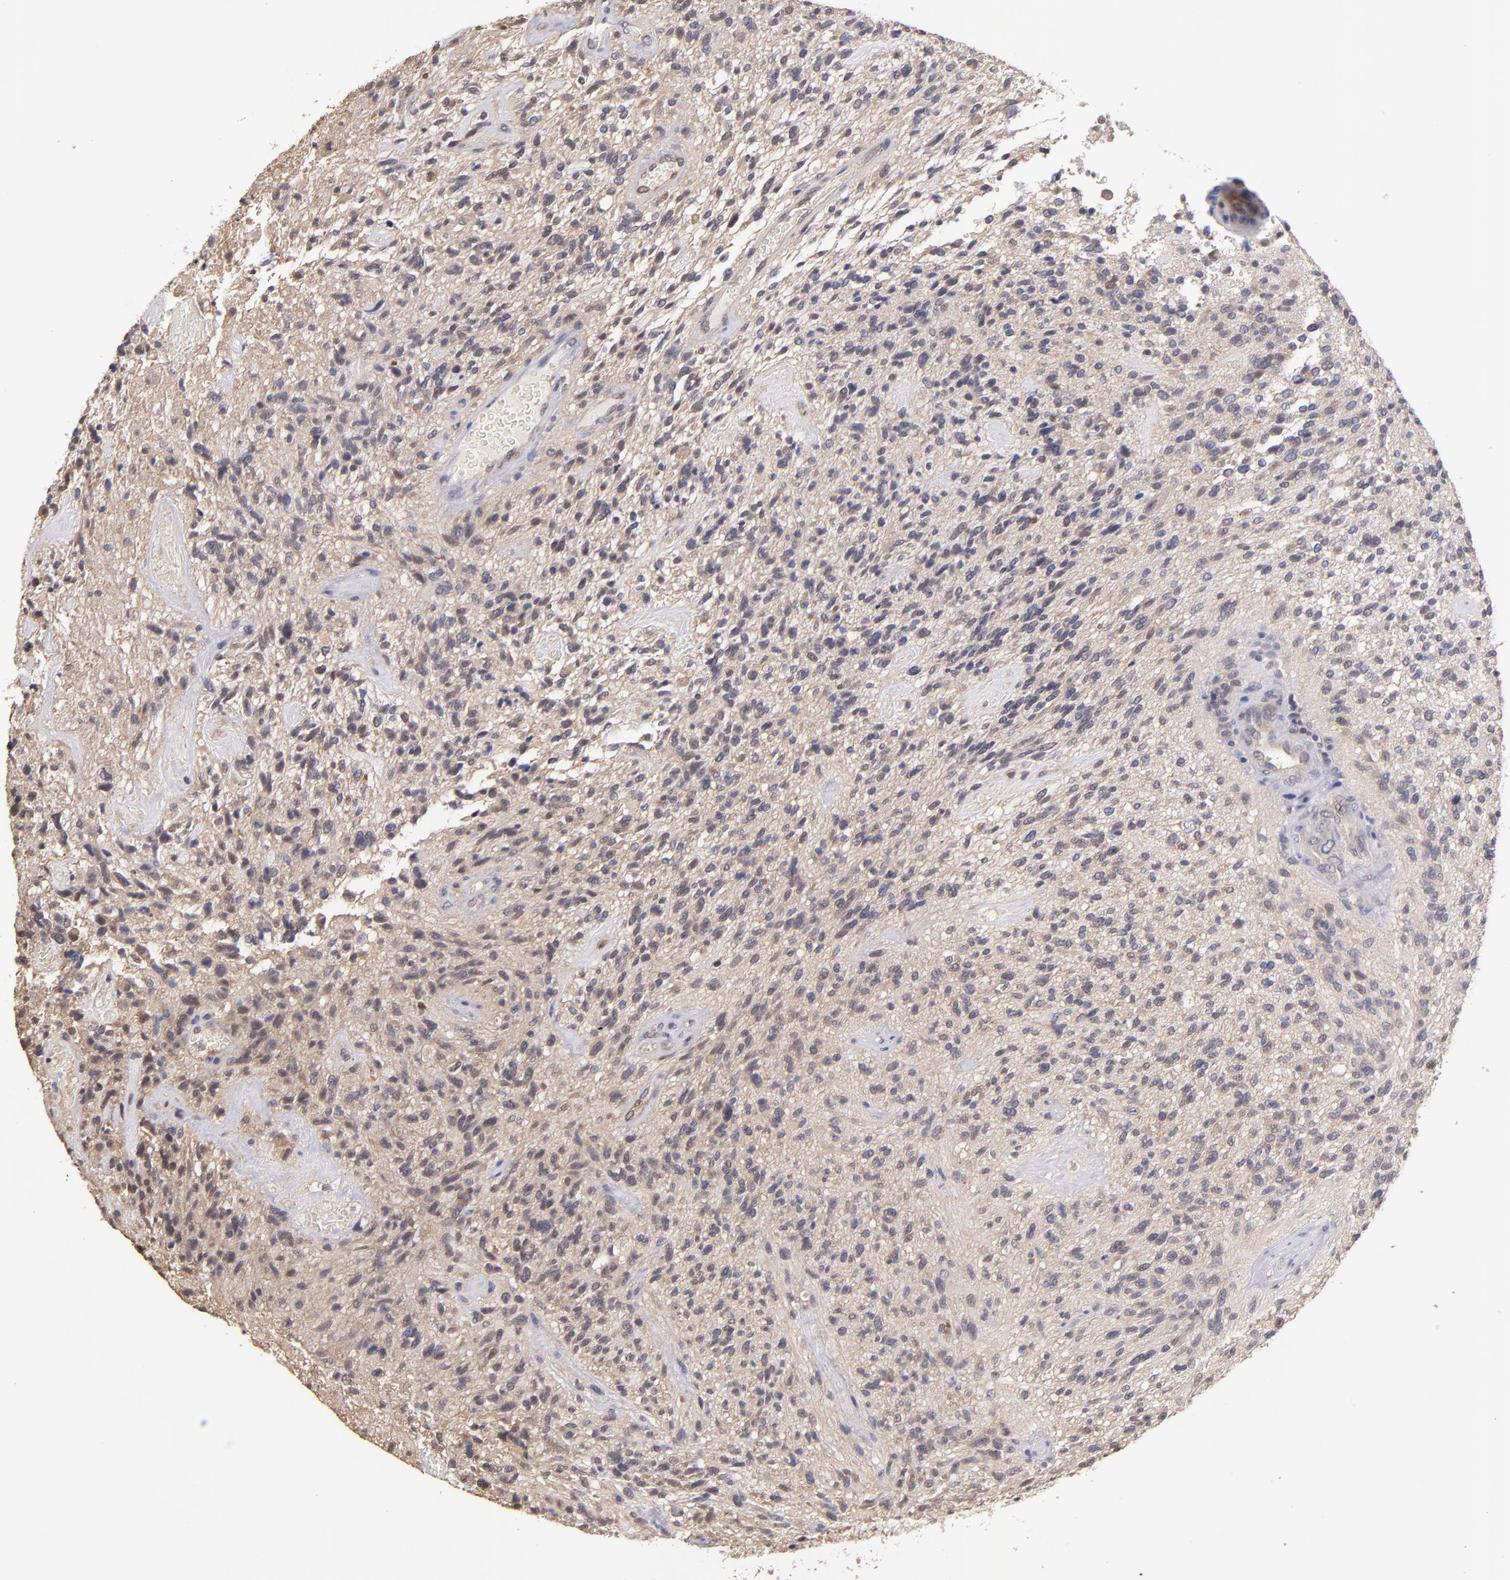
{"staining": {"intensity": "weak", "quantity": "25%-75%", "location": "cytoplasmic/membranous,nuclear"}, "tissue": "glioma", "cell_type": "Tumor cells", "image_type": "cancer", "snomed": [{"axis": "morphology", "description": "Normal tissue, NOS"}, {"axis": "morphology", "description": "Glioma, malignant, High grade"}, {"axis": "topography", "description": "Cerebral cortex"}], "caption": "Malignant glioma (high-grade) stained with a protein marker displays weak staining in tumor cells.", "gene": "PSMD10", "patient": {"sex": "male", "age": 75}}